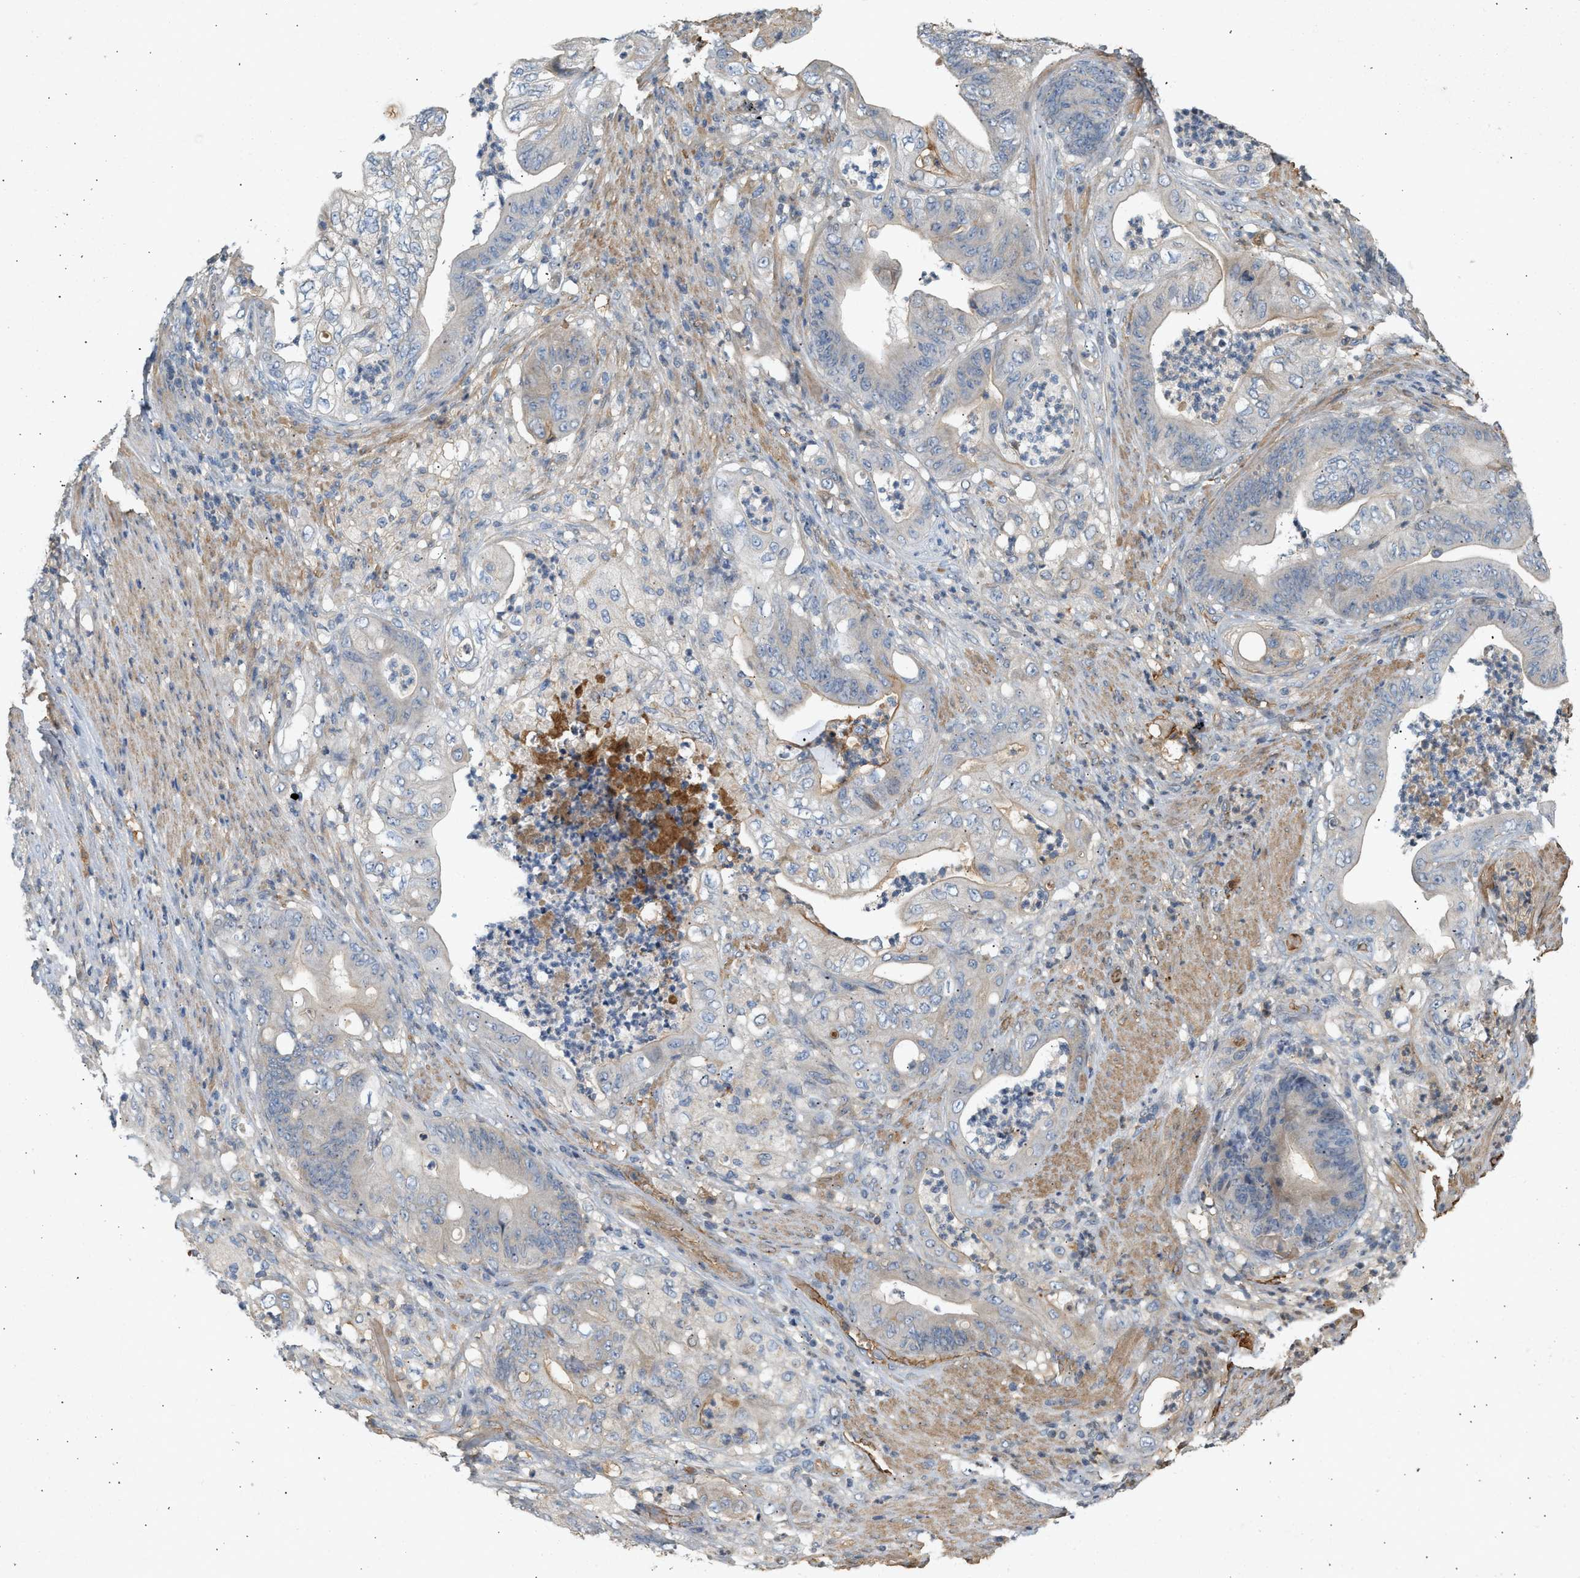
{"staining": {"intensity": "weak", "quantity": "<25%", "location": "cytoplasmic/membranous"}, "tissue": "stomach cancer", "cell_type": "Tumor cells", "image_type": "cancer", "snomed": [{"axis": "morphology", "description": "Adenocarcinoma, NOS"}, {"axis": "topography", "description": "Stomach"}], "caption": "IHC histopathology image of human stomach adenocarcinoma stained for a protein (brown), which demonstrates no expression in tumor cells. (DAB (3,3'-diaminobenzidine) IHC with hematoxylin counter stain).", "gene": "F8", "patient": {"sex": "female", "age": 73}}